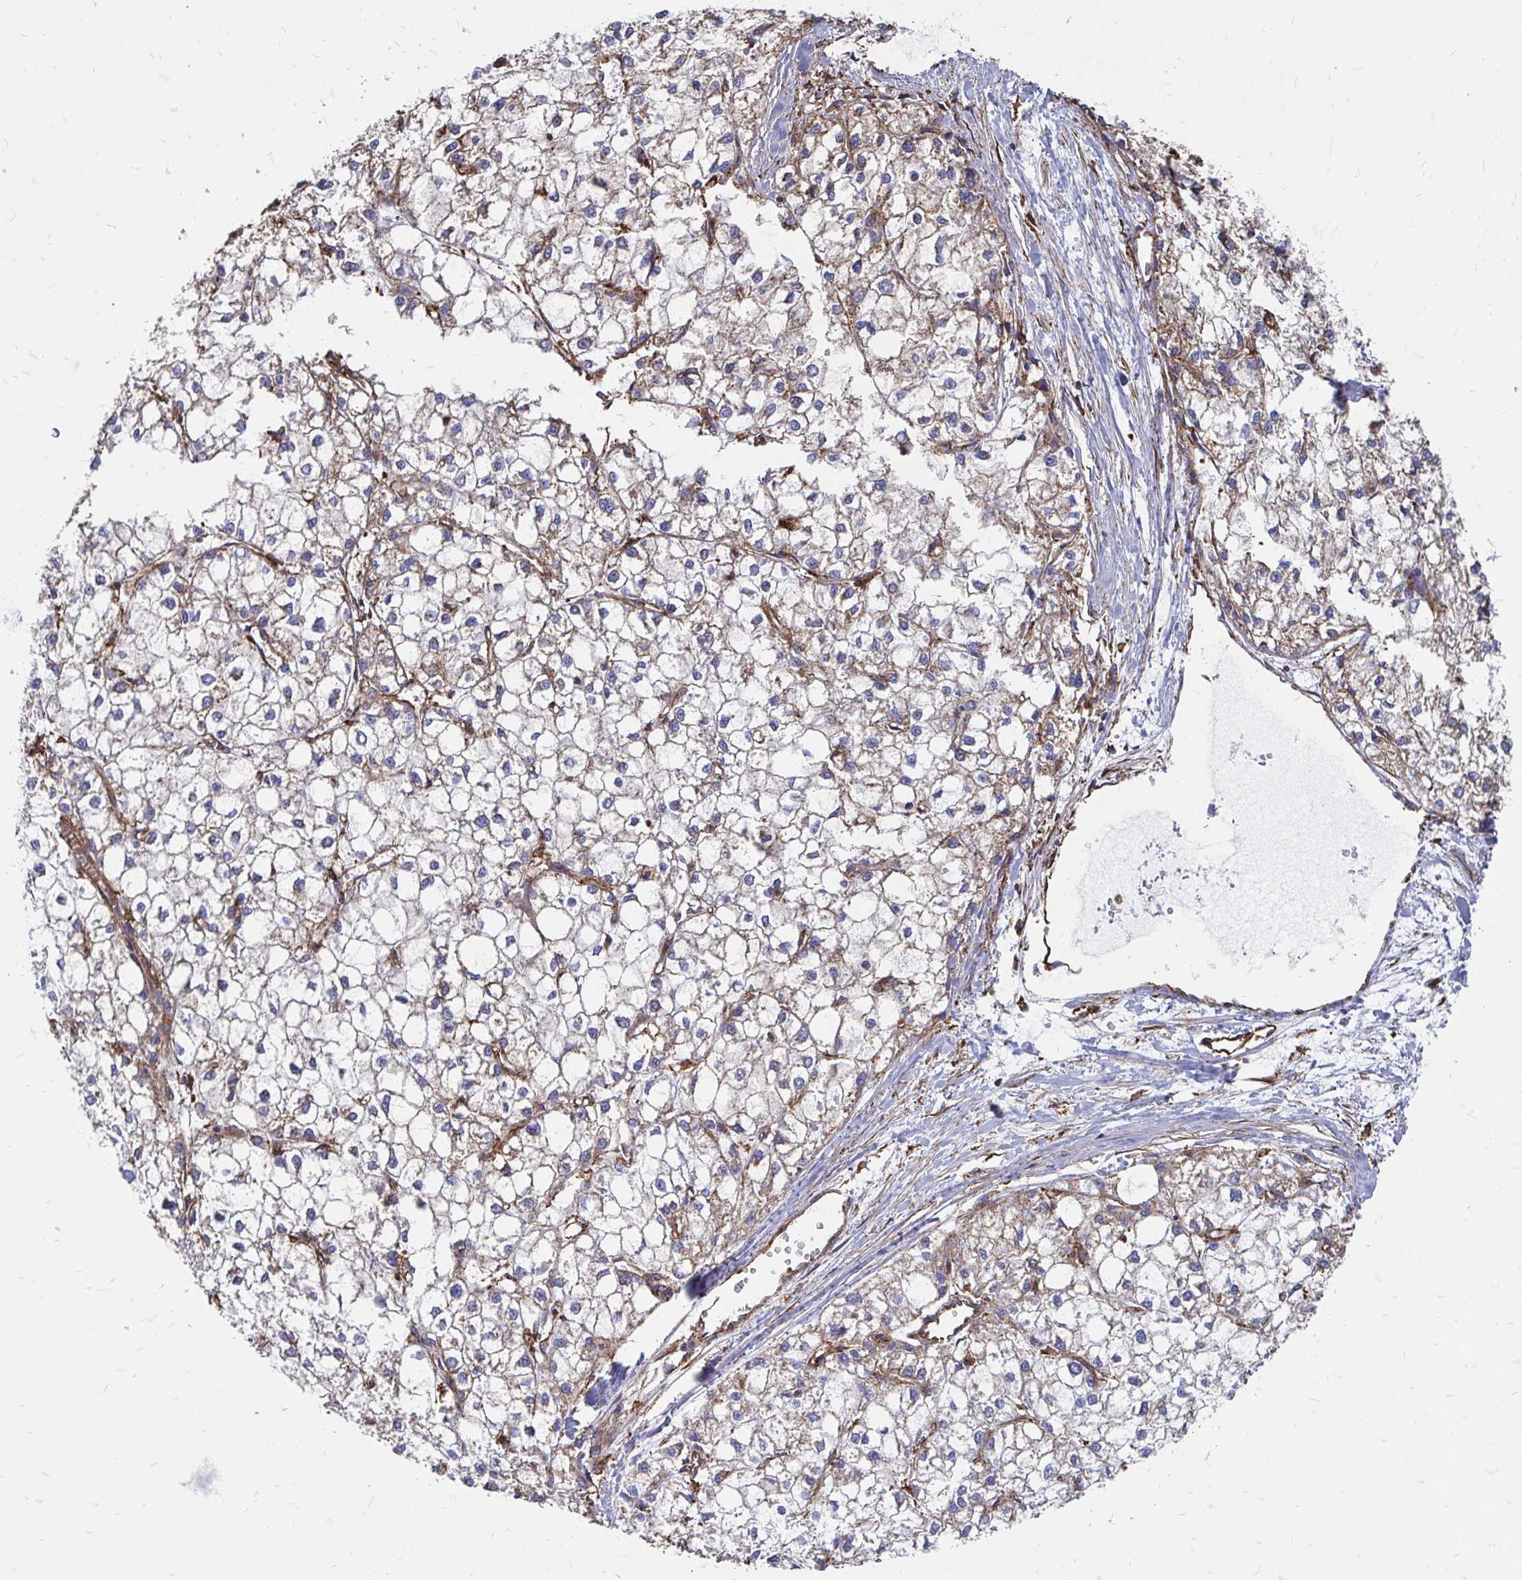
{"staining": {"intensity": "weak", "quantity": "<25%", "location": "cytoplasmic/membranous"}, "tissue": "liver cancer", "cell_type": "Tumor cells", "image_type": "cancer", "snomed": [{"axis": "morphology", "description": "Carcinoma, Hepatocellular, NOS"}, {"axis": "topography", "description": "Liver"}], "caption": "Photomicrograph shows no protein staining in tumor cells of liver hepatocellular carcinoma tissue.", "gene": "CLTC", "patient": {"sex": "female", "age": 43}}